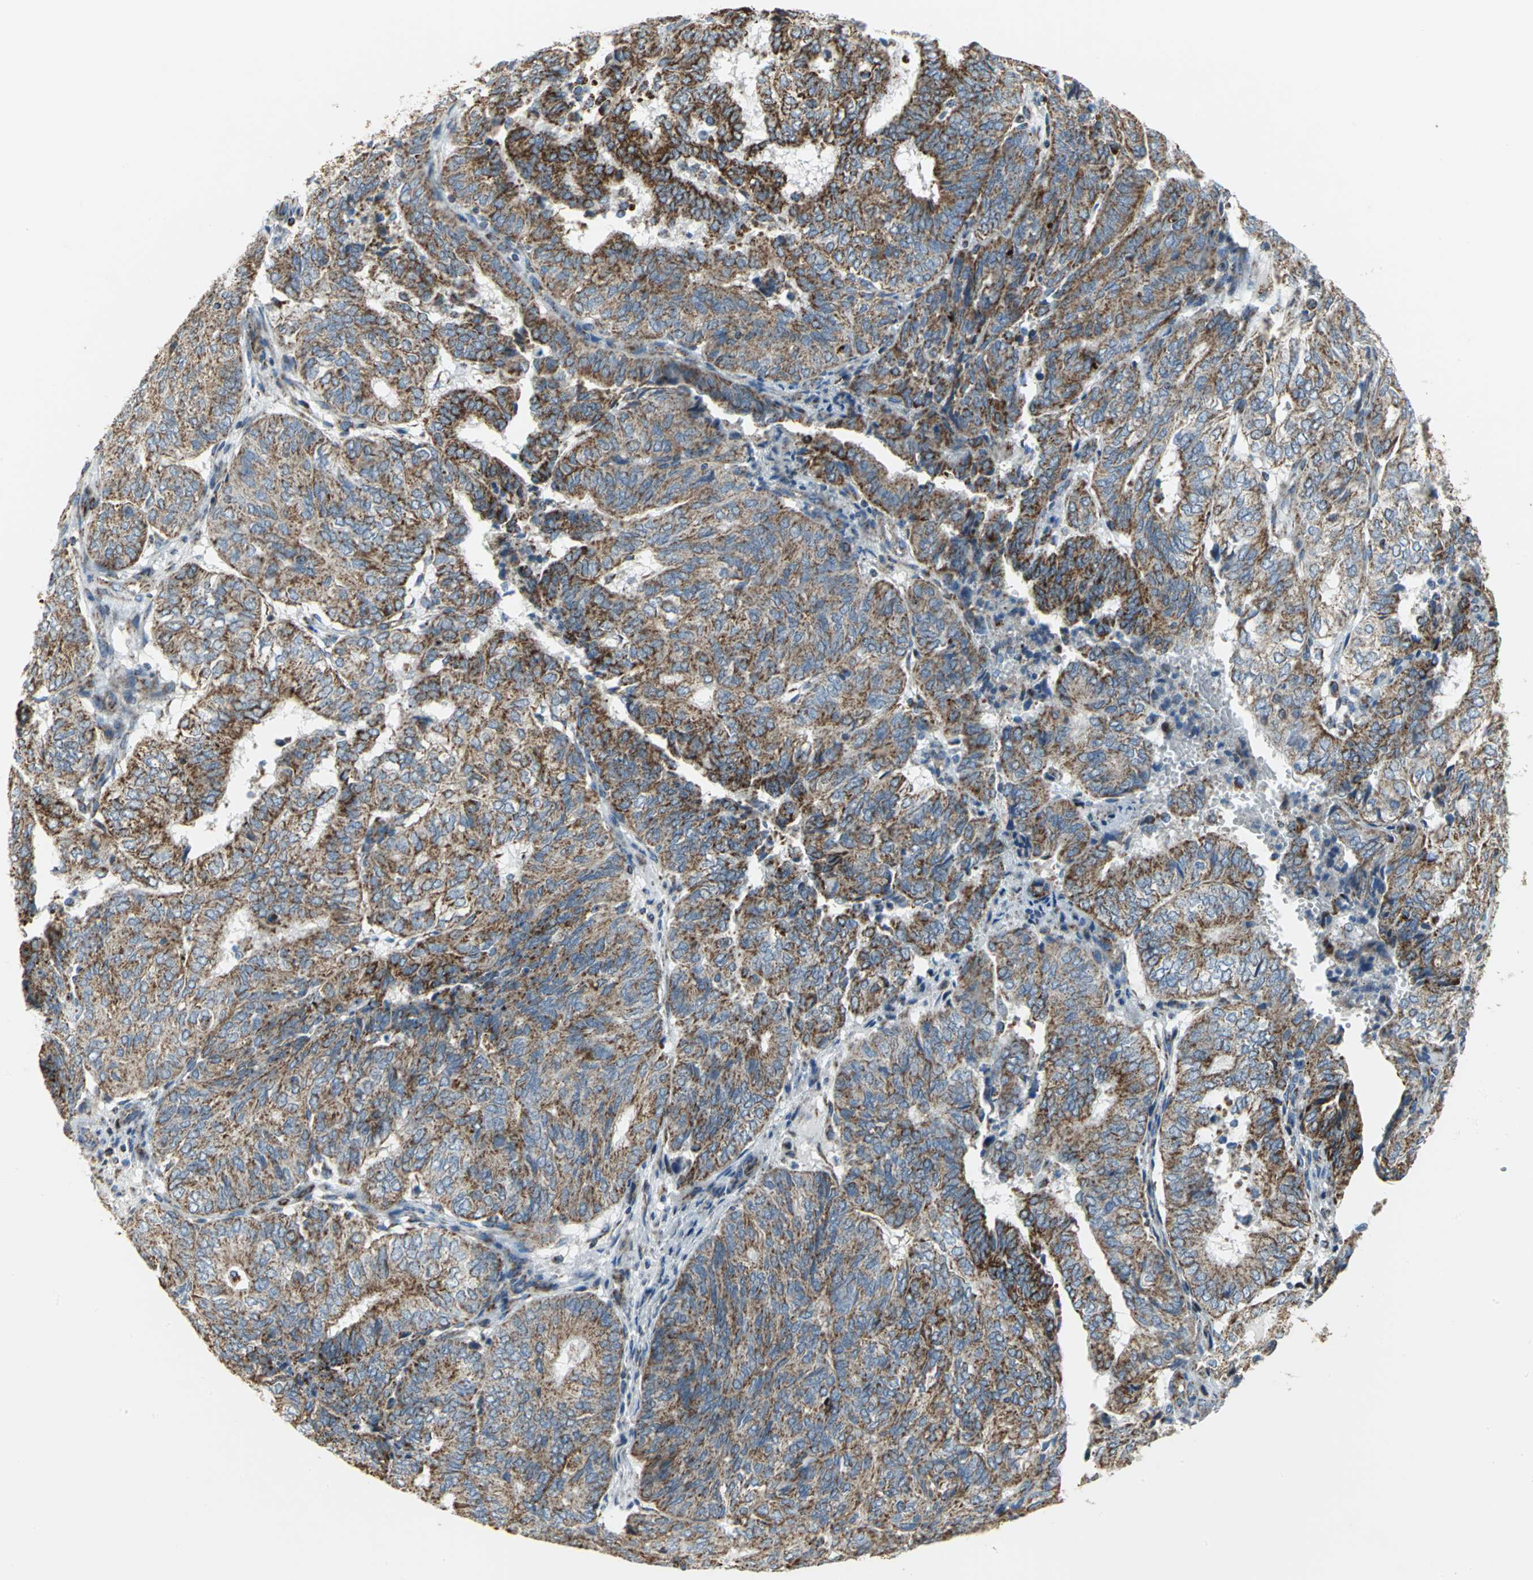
{"staining": {"intensity": "moderate", "quantity": ">75%", "location": "cytoplasmic/membranous"}, "tissue": "endometrial cancer", "cell_type": "Tumor cells", "image_type": "cancer", "snomed": [{"axis": "morphology", "description": "Adenocarcinoma, NOS"}, {"axis": "topography", "description": "Uterus"}], "caption": "Immunohistochemical staining of endometrial adenocarcinoma exhibits medium levels of moderate cytoplasmic/membranous expression in approximately >75% of tumor cells. (Brightfield microscopy of DAB IHC at high magnification).", "gene": "NTRK1", "patient": {"sex": "female", "age": 60}}